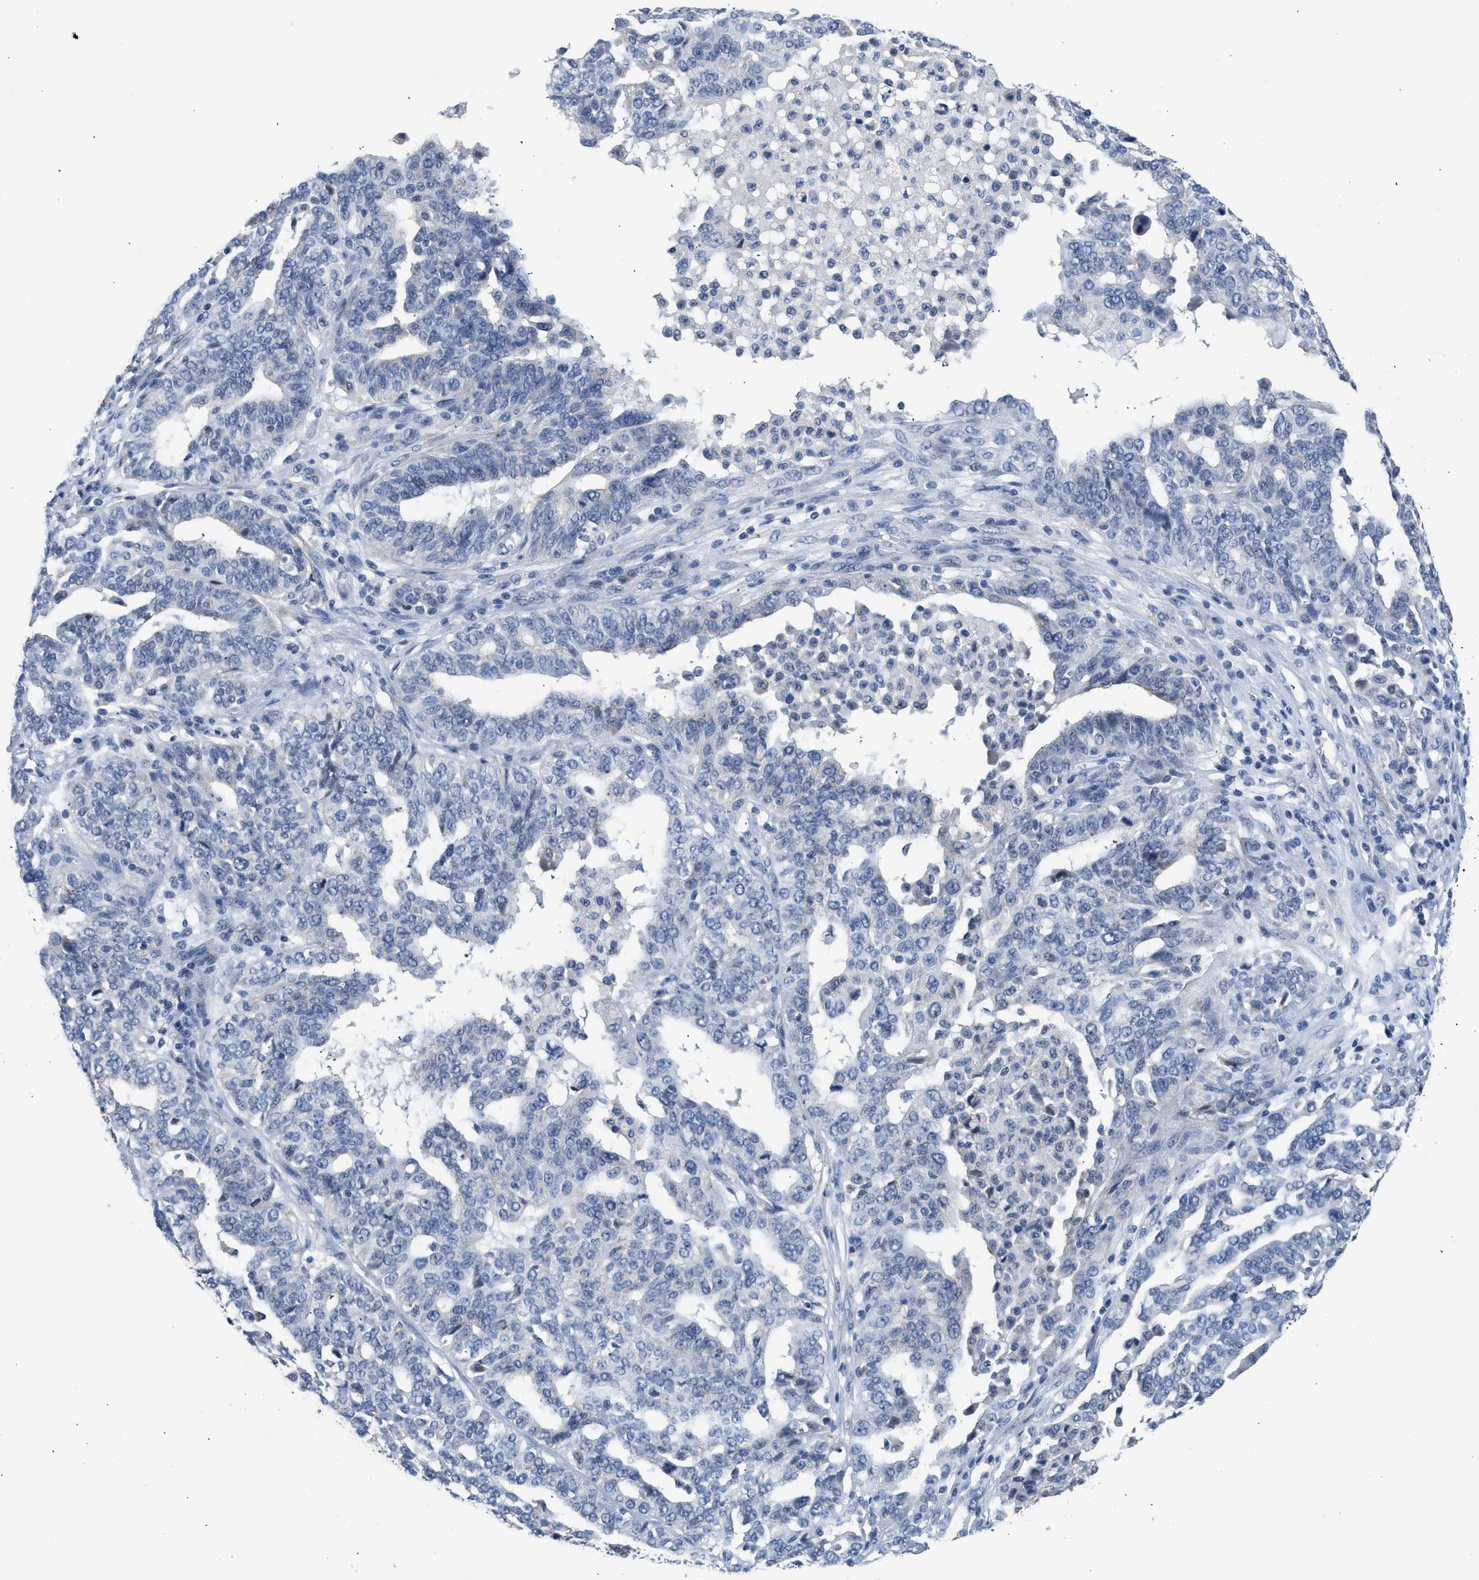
{"staining": {"intensity": "negative", "quantity": "none", "location": "none"}, "tissue": "ovarian cancer", "cell_type": "Tumor cells", "image_type": "cancer", "snomed": [{"axis": "morphology", "description": "Cystadenocarcinoma, serous, NOS"}, {"axis": "topography", "description": "Ovary"}], "caption": "Tumor cells show no significant staining in ovarian cancer (serous cystadenocarcinoma).", "gene": "CSF3R", "patient": {"sex": "female", "age": 59}}